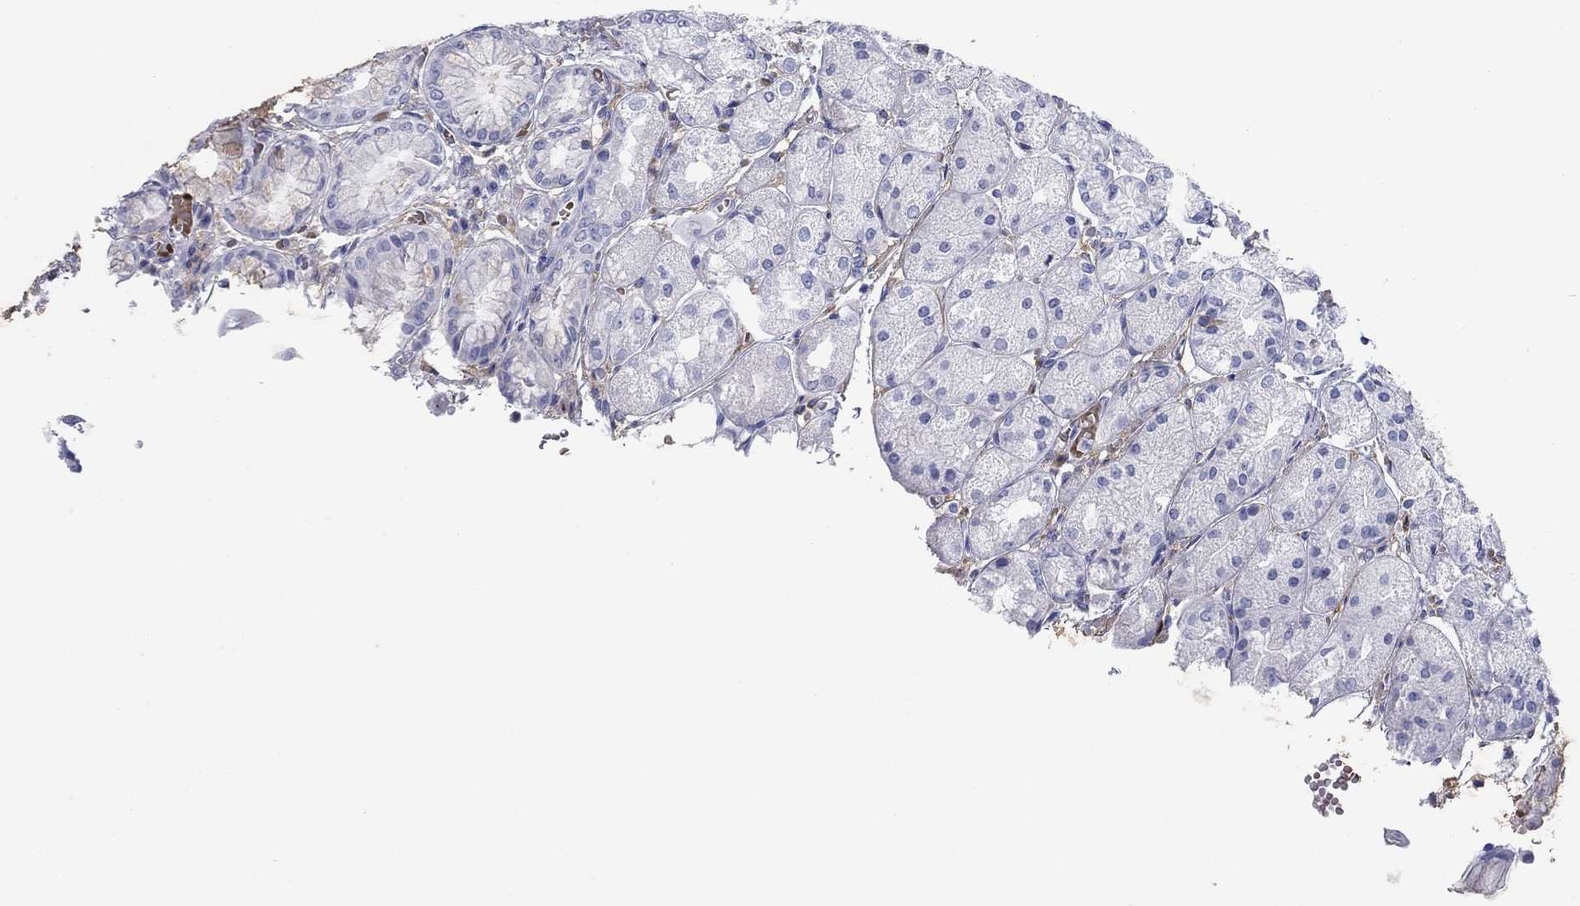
{"staining": {"intensity": "negative", "quantity": "none", "location": "none"}, "tissue": "stomach", "cell_type": "Glandular cells", "image_type": "normal", "snomed": [{"axis": "morphology", "description": "Normal tissue, NOS"}, {"axis": "topography", "description": "Stomach, upper"}], "caption": "This is a image of immunohistochemistry (IHC) staining of unremarkable stomach, which shows no staining in glandular cells. (Brightfield microscopy of DAB (3,3'-diaminobenzidine) immunohistochemistry (IHC) at high magnification).", "gene": "GPC1", "patient": {"sex": "male", "age": 72}}